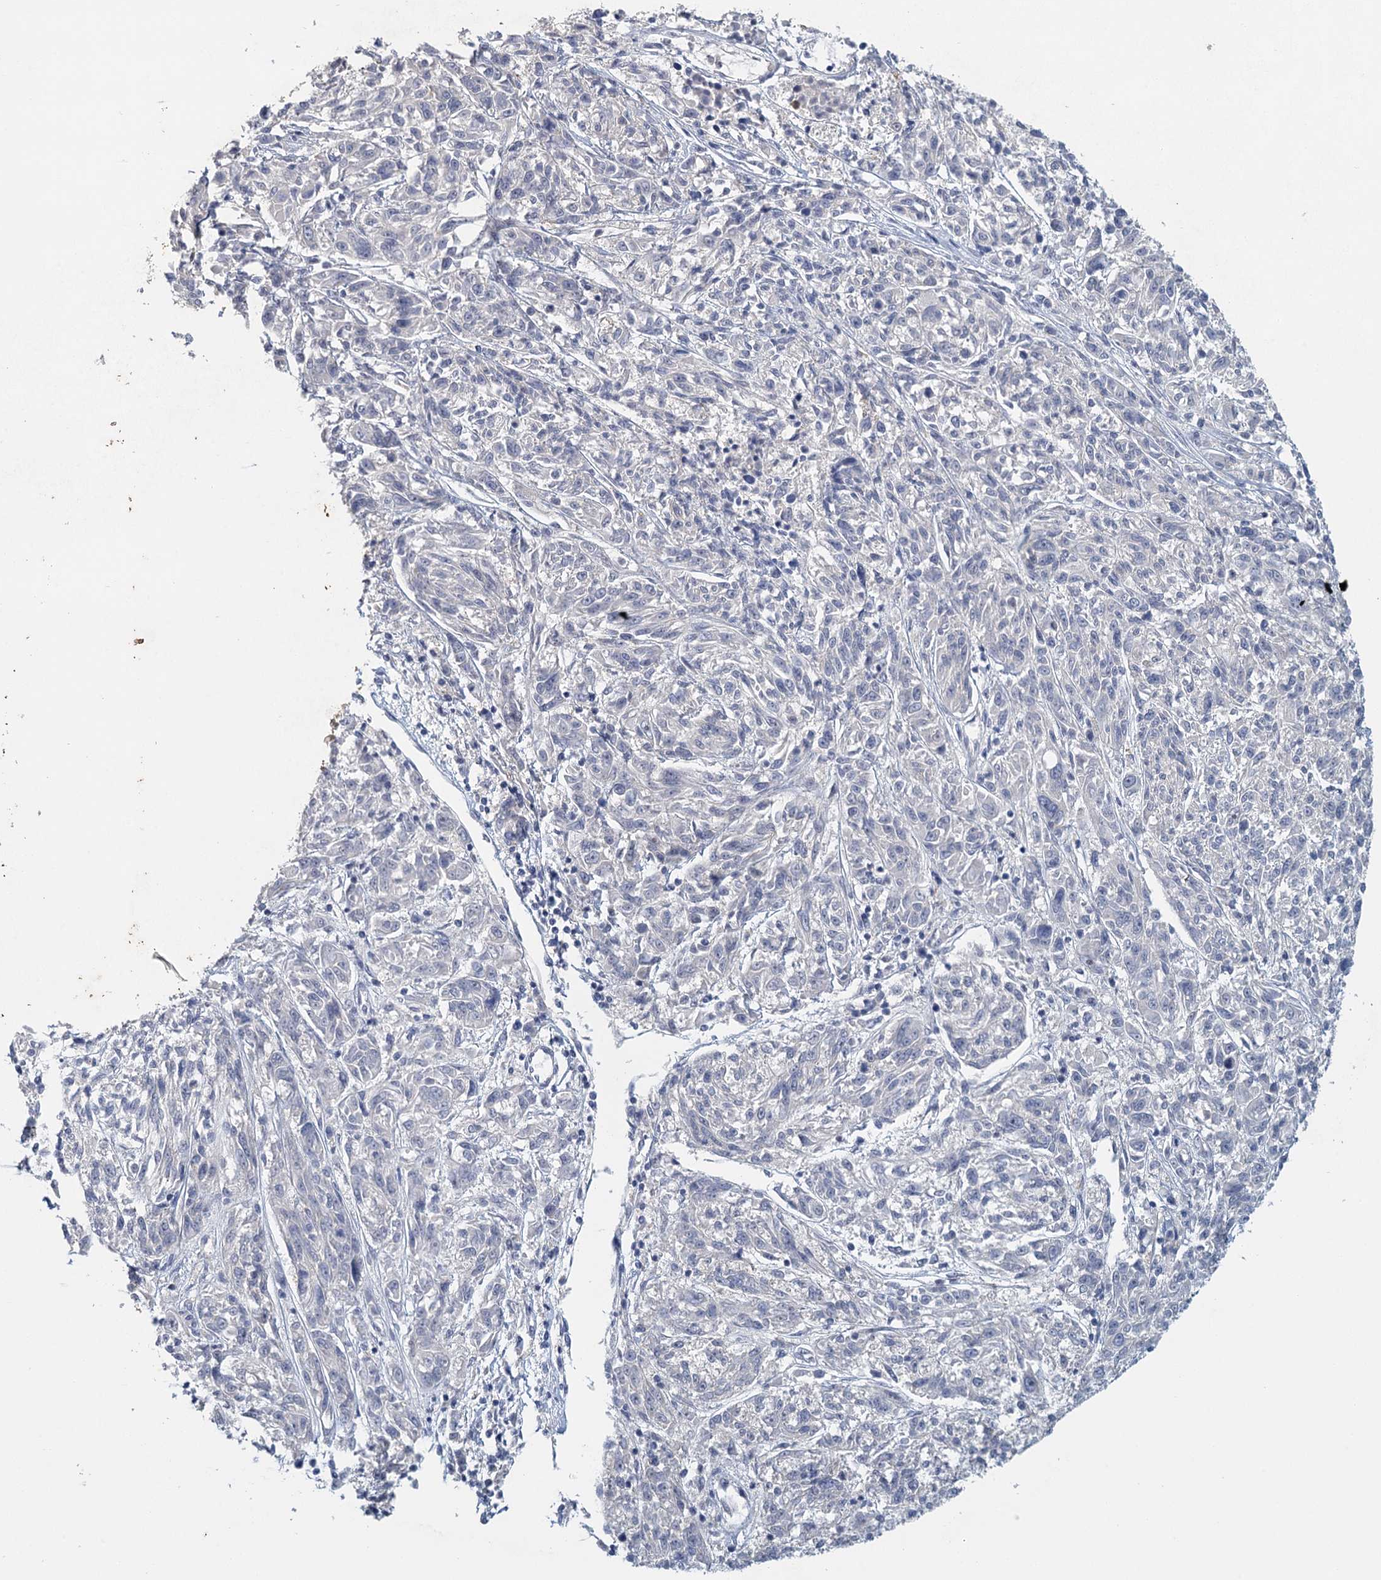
{"staining": {"intensity": "negative", "quantity": "none", "location": "none"}, "tissue": "melanoma", "cell_type": "Tumor cells", "image_type": "cancer", "snomed": [{"axis": "morphology", "description": "Malignant melanoma, NOS"}, {"axis": "topography", "description": "Skin"}], "caption": "Melanoma was stained to show a protein in brown. There is no significant staining in tumor cells. (IHC, brightfield microscopy, high magnification).", "gene": "MYO7B", "patient": {"sex": "male", "age": 53}}